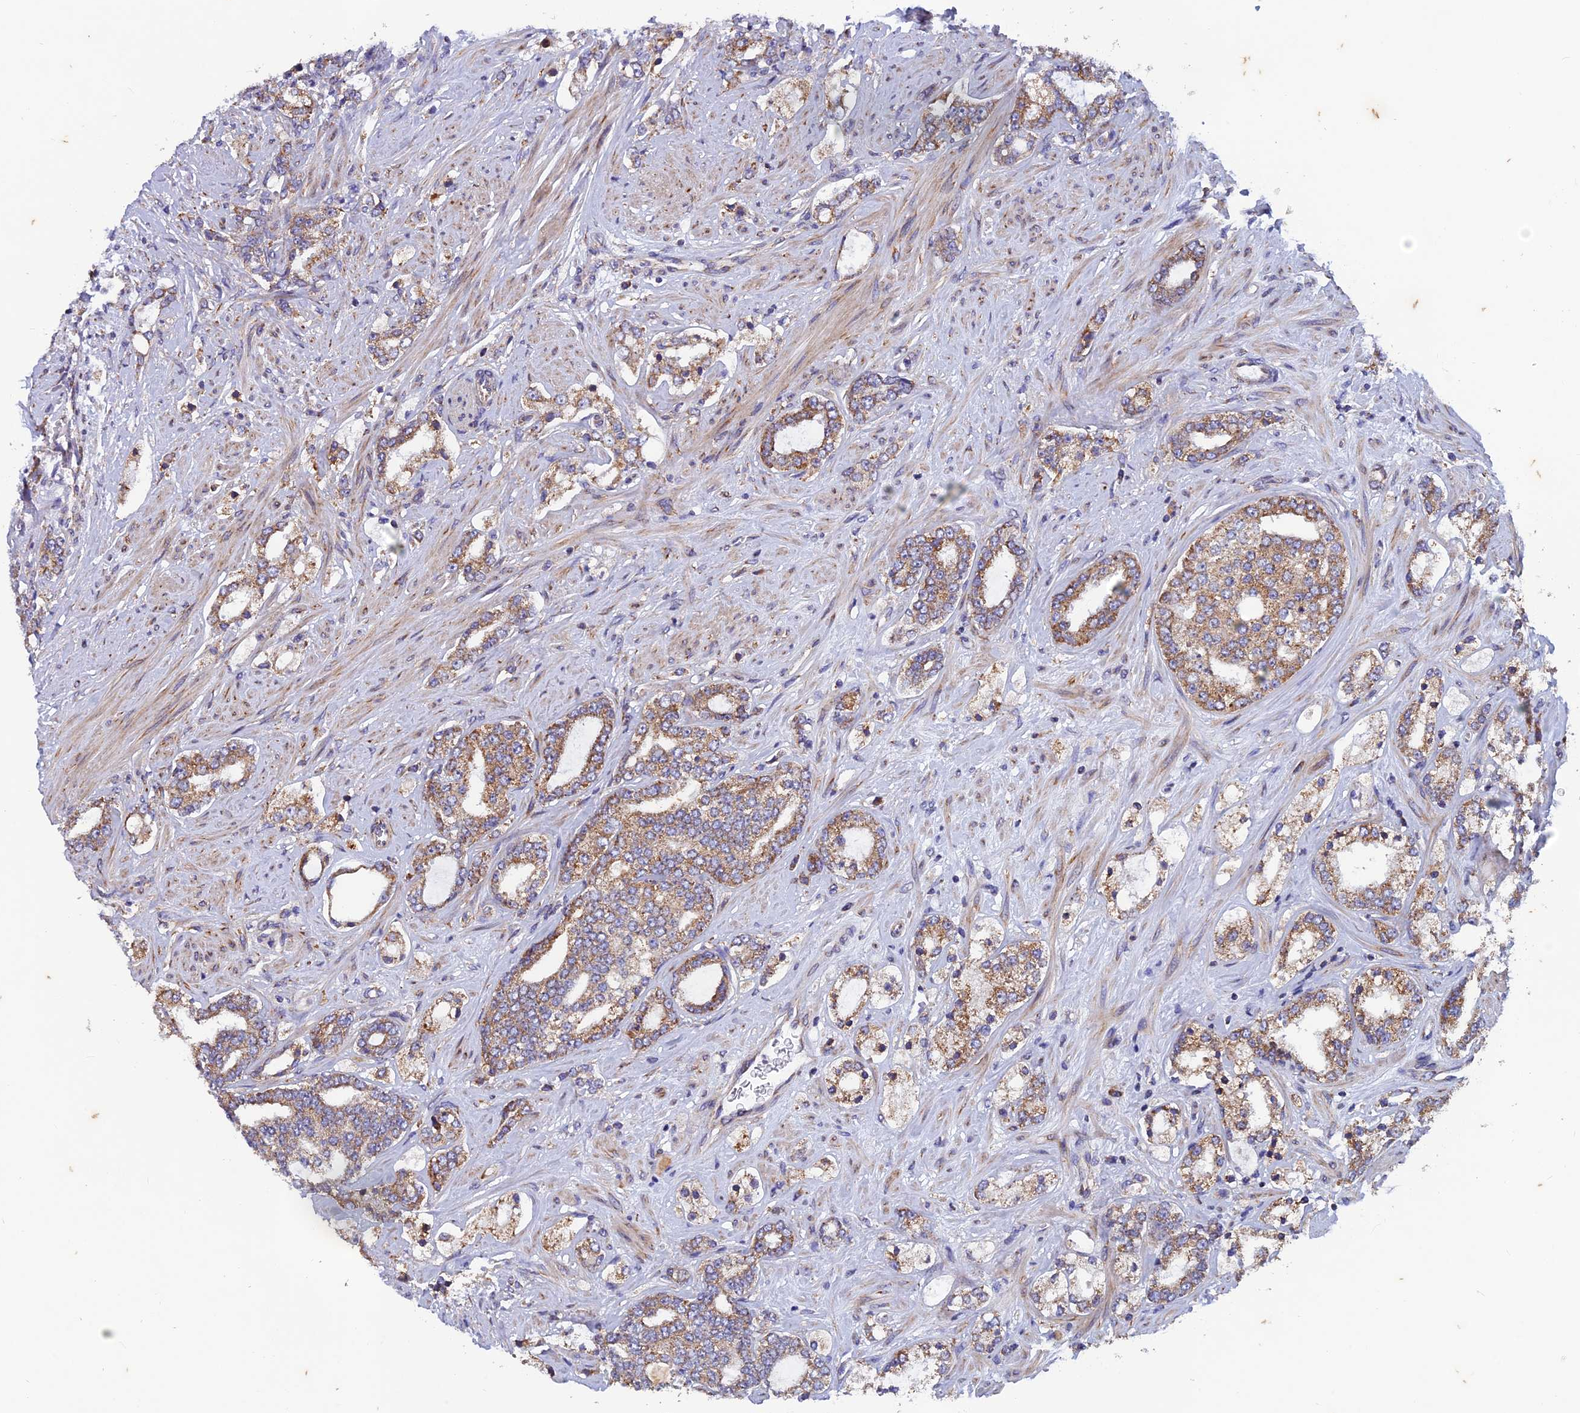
{"staining": {"intensity": "moderate", "quantity": "25%-75%", "location": "cytoplasmic/membranous"}, "tissue": "prostate cancer", "cell_type": "Tumor cells", "image_type": "cancer", "snomed": [{"axis": "morphology", "description": "Adenocarcinoma, High grade"}, {"axis": "topography", "description": "Prostate"}], "caption": "DAB immunohistochemical staining of prostate cancer (adenocarcinoma (high-grade)) displays moderate cytoplasmic/membranous protein positivity in approximately 25%-75% of tumor cells.", "gene": "AP4S1", "patient": {"sex": "male", "age": 64}}